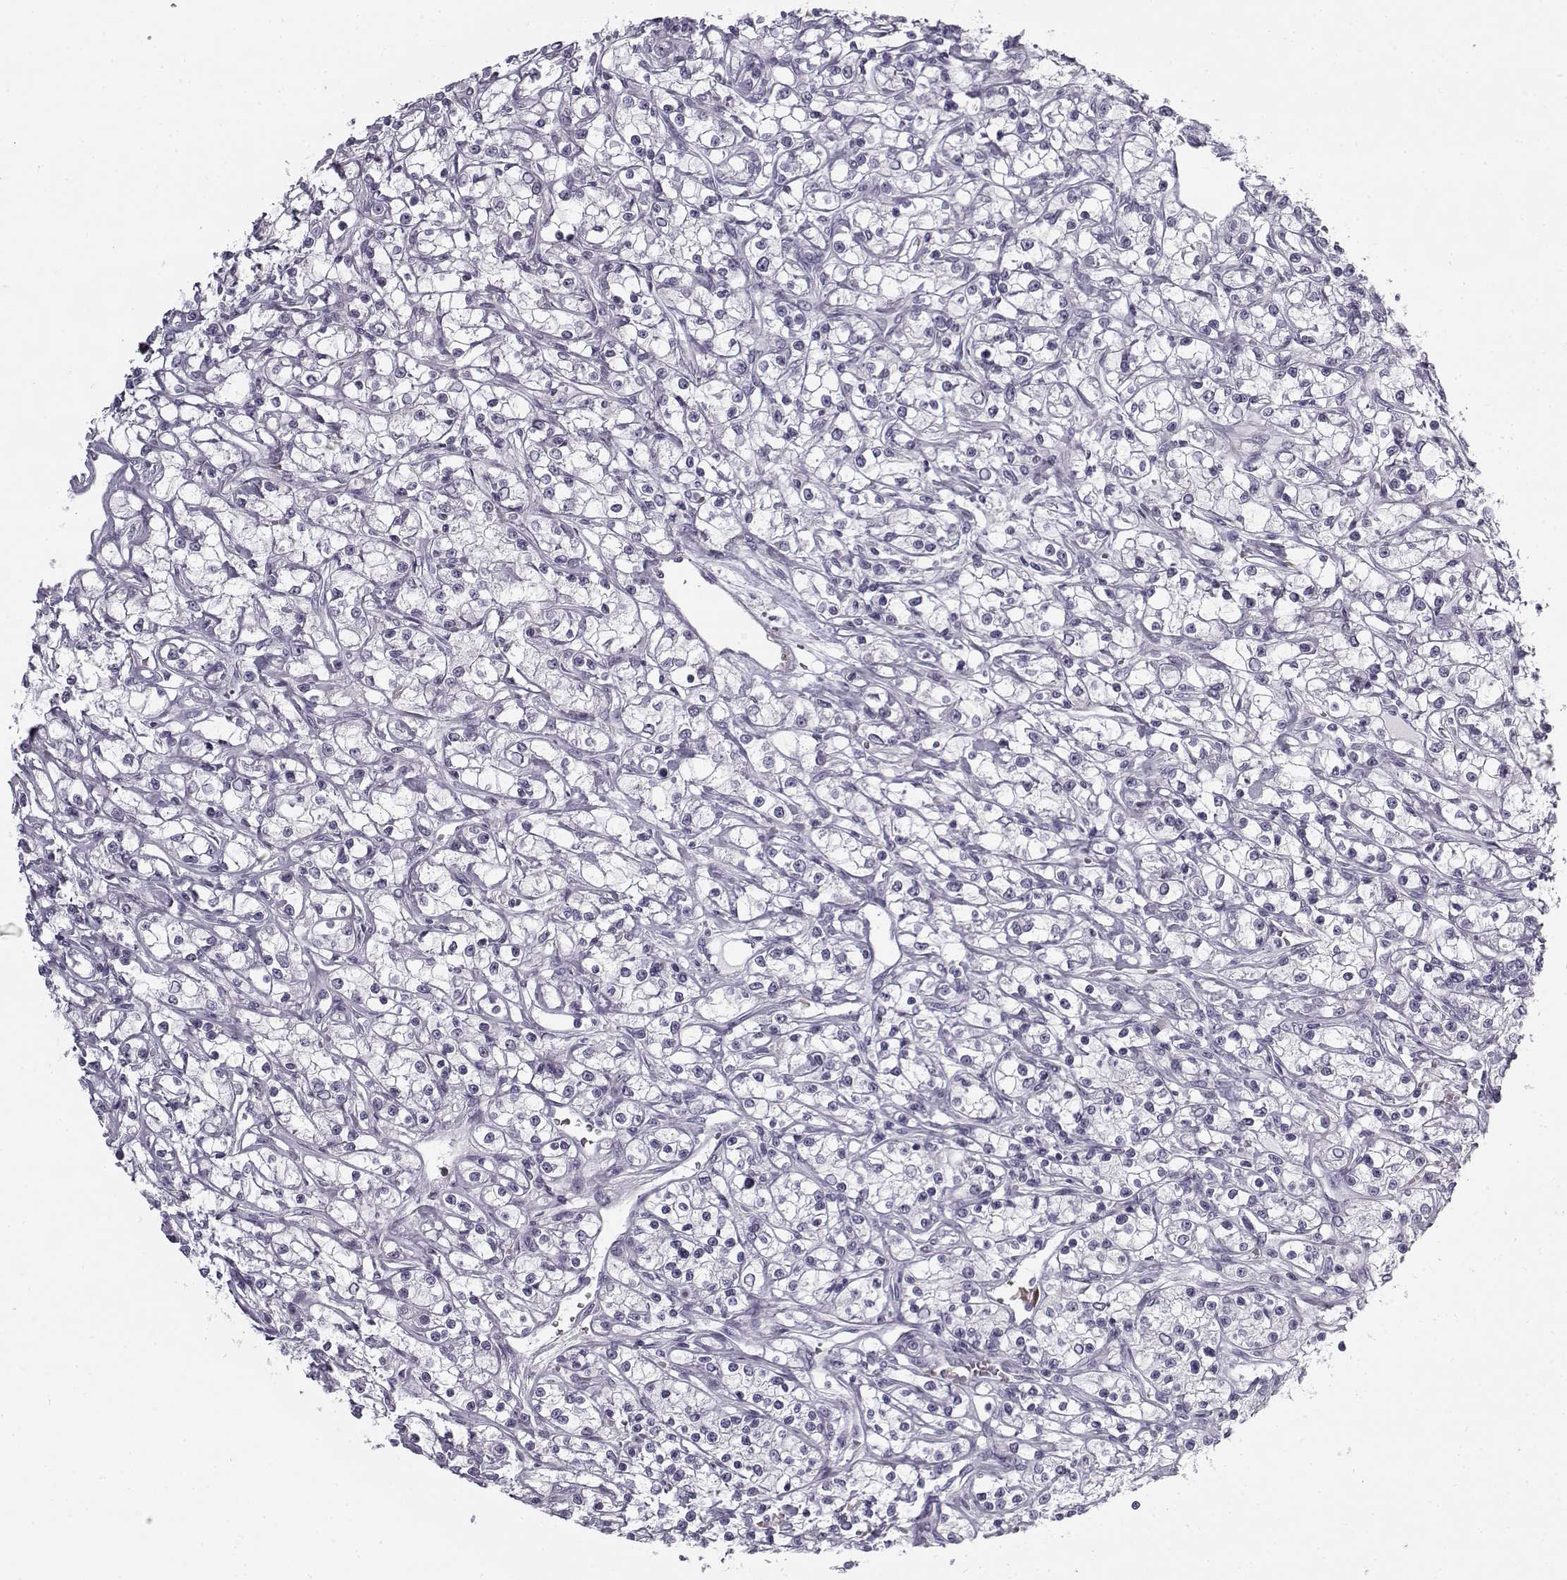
{"staining": {"intensity": "negative", "quantity": "none", "location": "none"}, "tissue": "renal cancer", "cell_type": "Tumor cells", "image_type": "cancer", "snomed": [{"axis": "morphology", "description": "Adenocarcinoma, NOS"}, {"axis": "topography", "description": "Kidney"}], "caption": "Micrograph shows no protein expression in tumor cells of adenocarcinoma (renal) tissue.", "gene": "SNCA", "patient": {"sex": "female", "age": 59}}